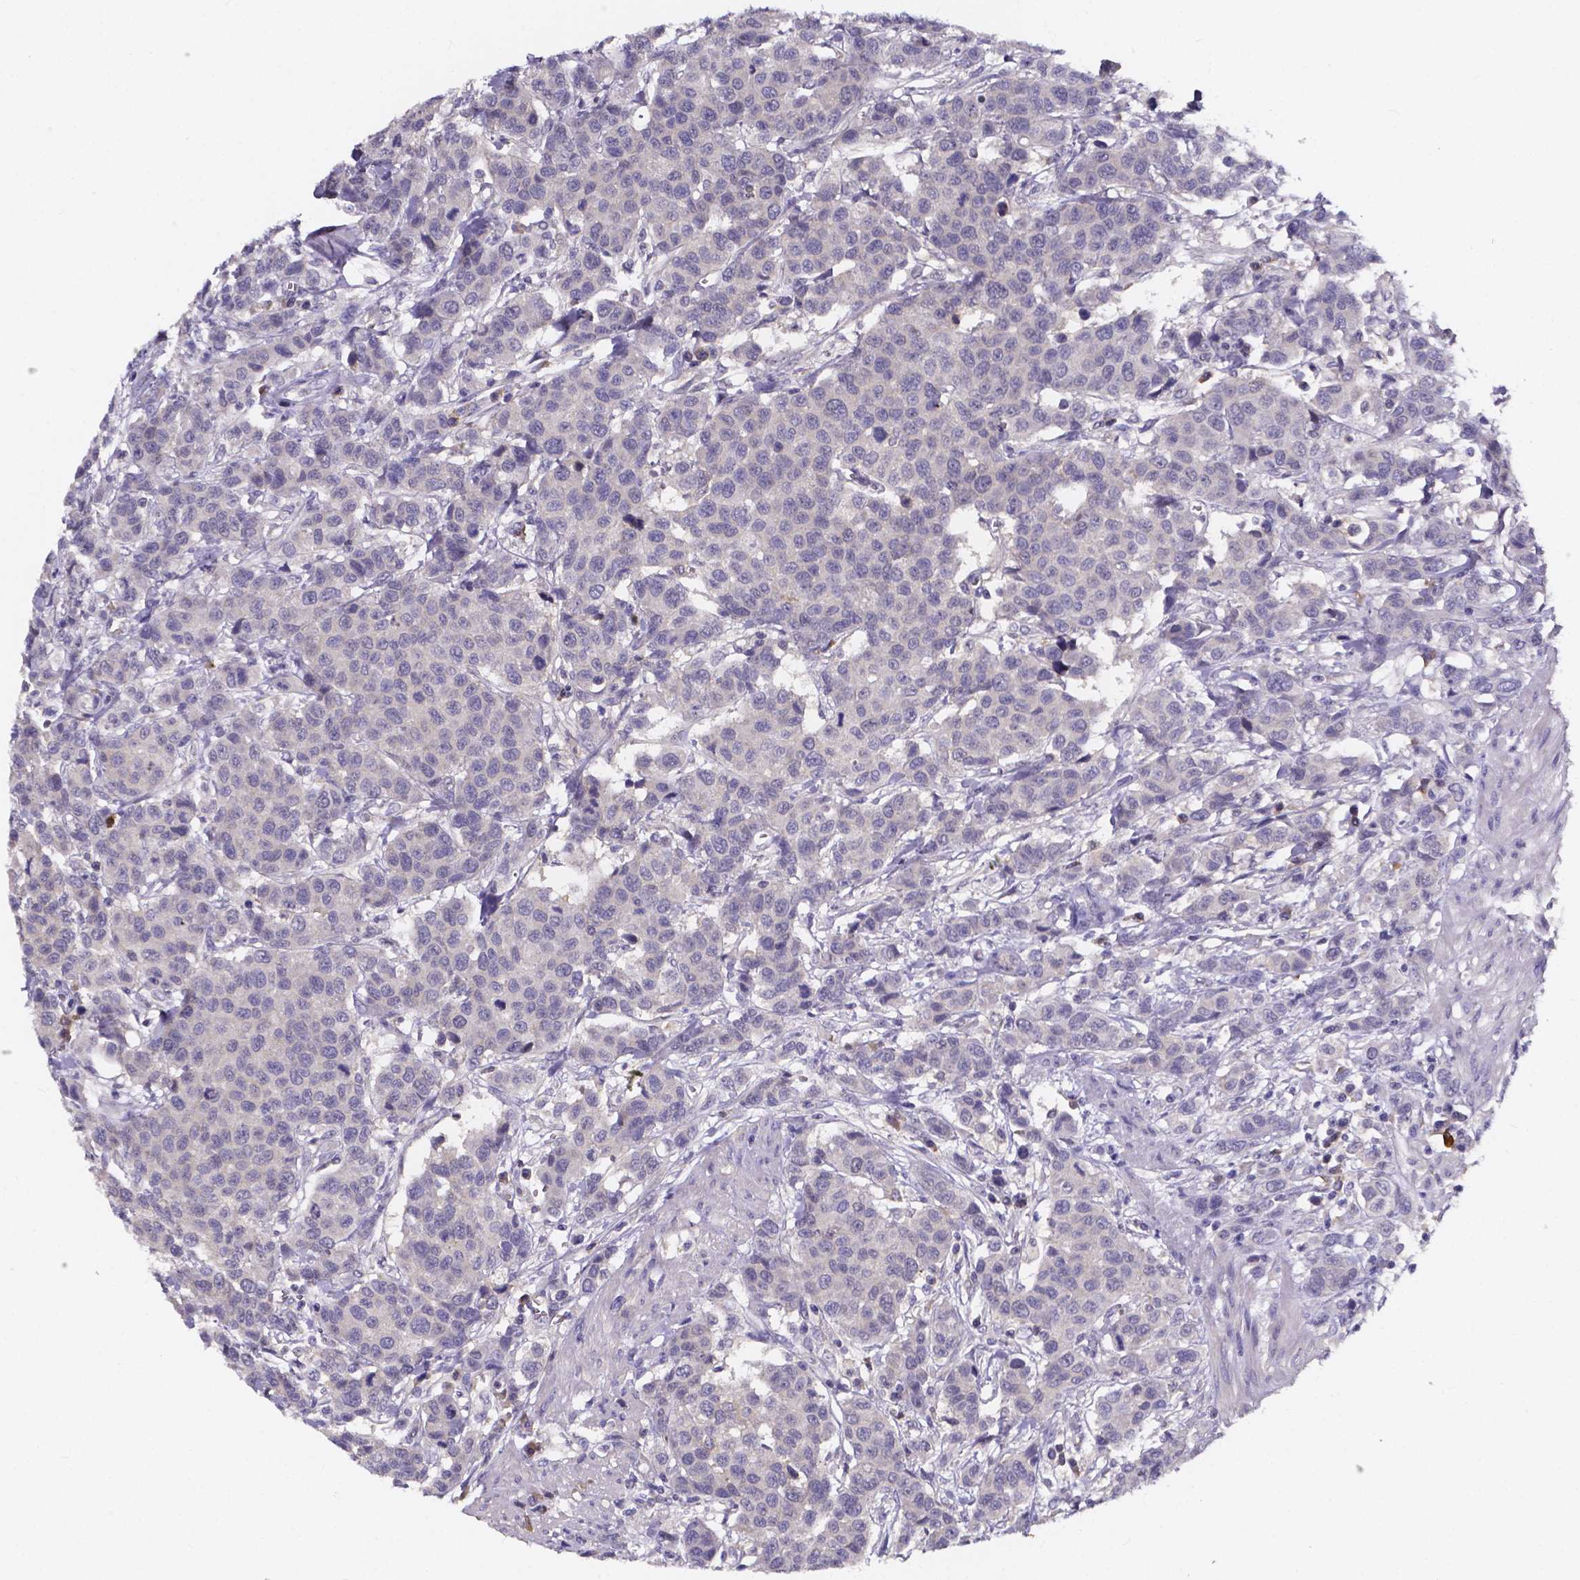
{"staining": {"intensity": "negative", "quantity": "none", "location": "none"}, "tissue": "urothelial cancer", "cell_type": "Tumor cells", "image_type": "cancer", "snomed": [{"axis": "morphology", "description": "Urothelial carcinoma, High grade"}, {"axis": "topography", "description": "Urinary bladder"}], "caption": "Tumor cells are negative for brown protein staining in high-grade urothelial carcinoma. The staining is performed using DAB (3,3'-diaminobenzidine) brown chromogen with nuclei counter-stained in using hematoxylin.", "gene": "SPOCD1", "patient": {"sex": "female", "age": 58}}